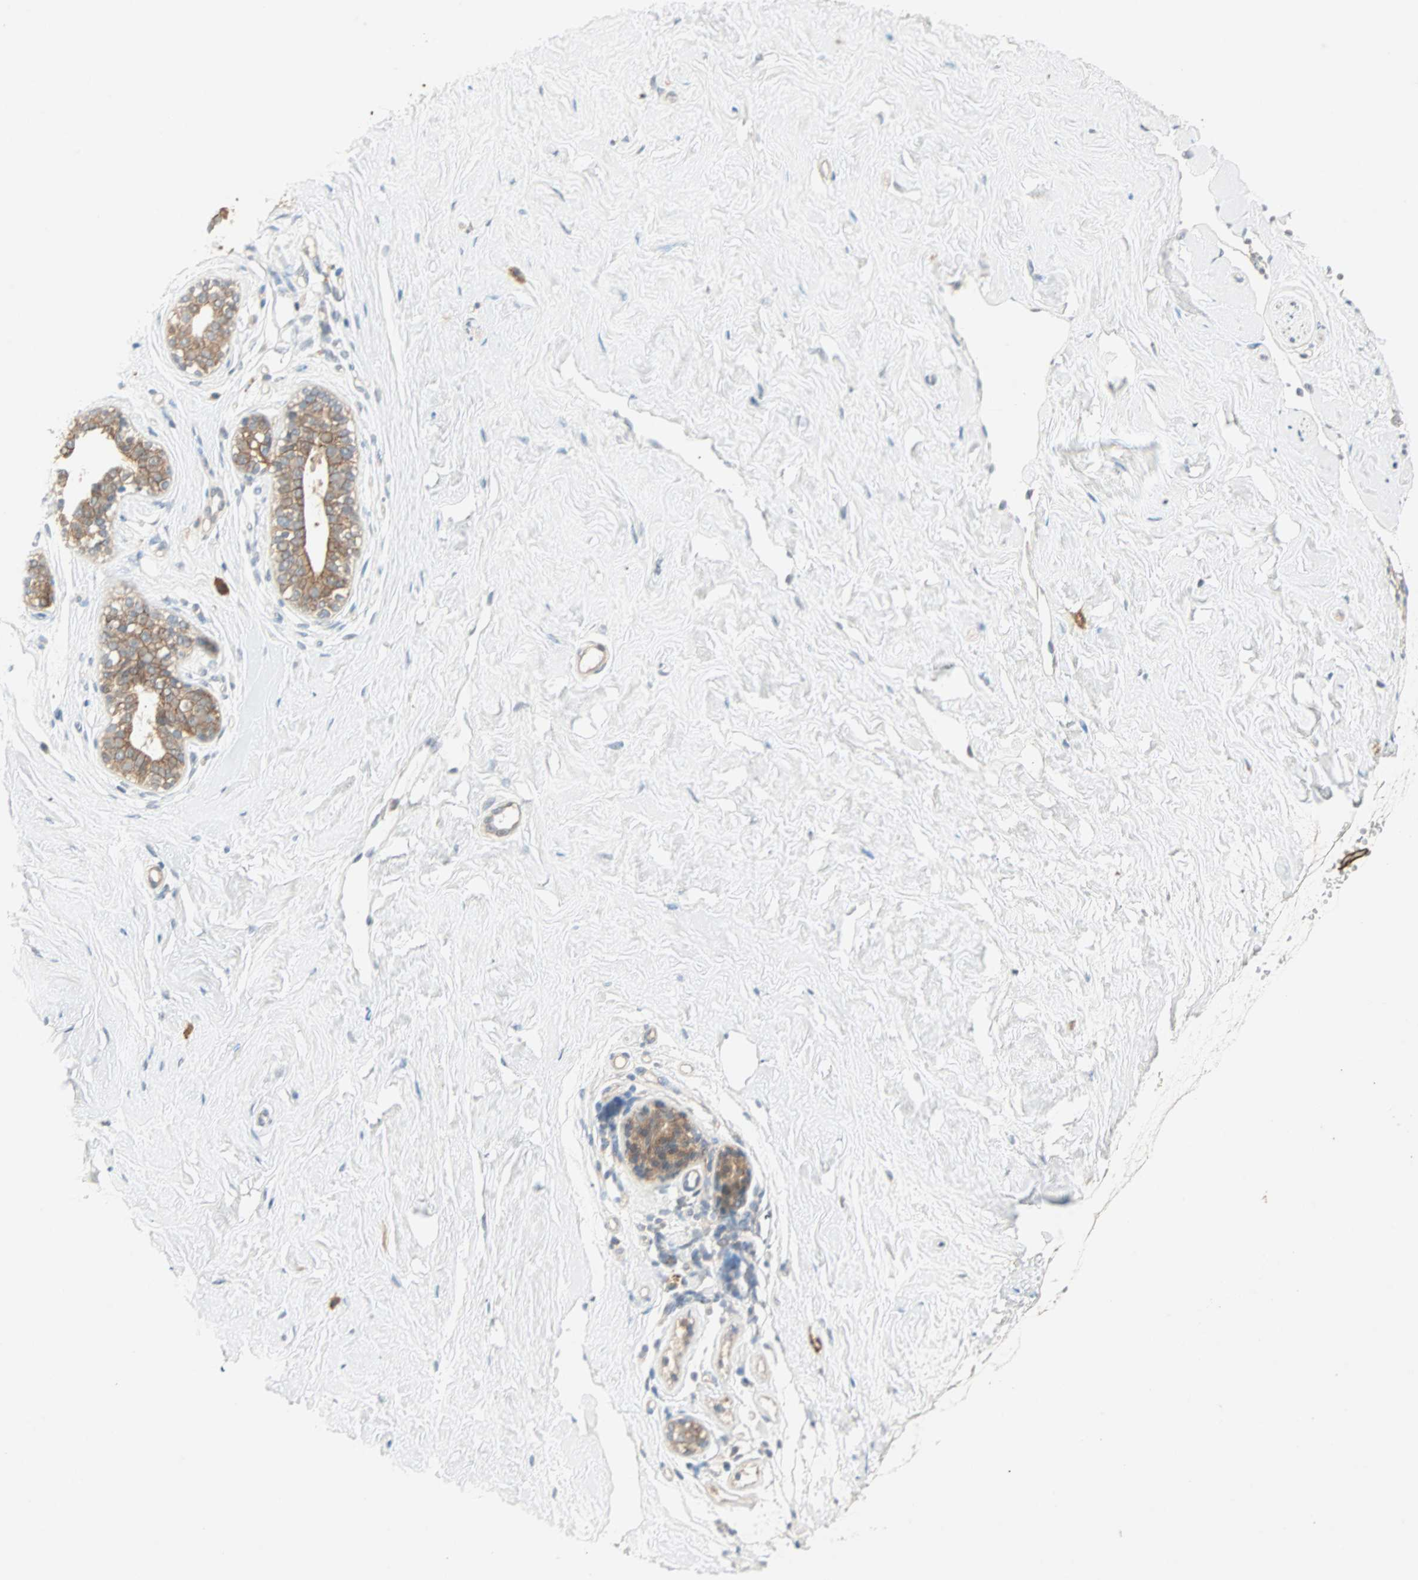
{"staining": {"intensity": "negative", "quantity": "none", "location": "none"}, "tissue": "breast", "cell_type": "Adipocytes", "image_type": "normal", "snomed": [{"axis": "morphology", "description": "Normal tissue, NOS"}, {"axis": "topography", "description": "Breast"}], "caption": "Photomicrograph shows no significant protein expression in adipocytes of unremarkable breast.", "gene": "TTF2", "patient": {"sex": "female", "age": 23}}